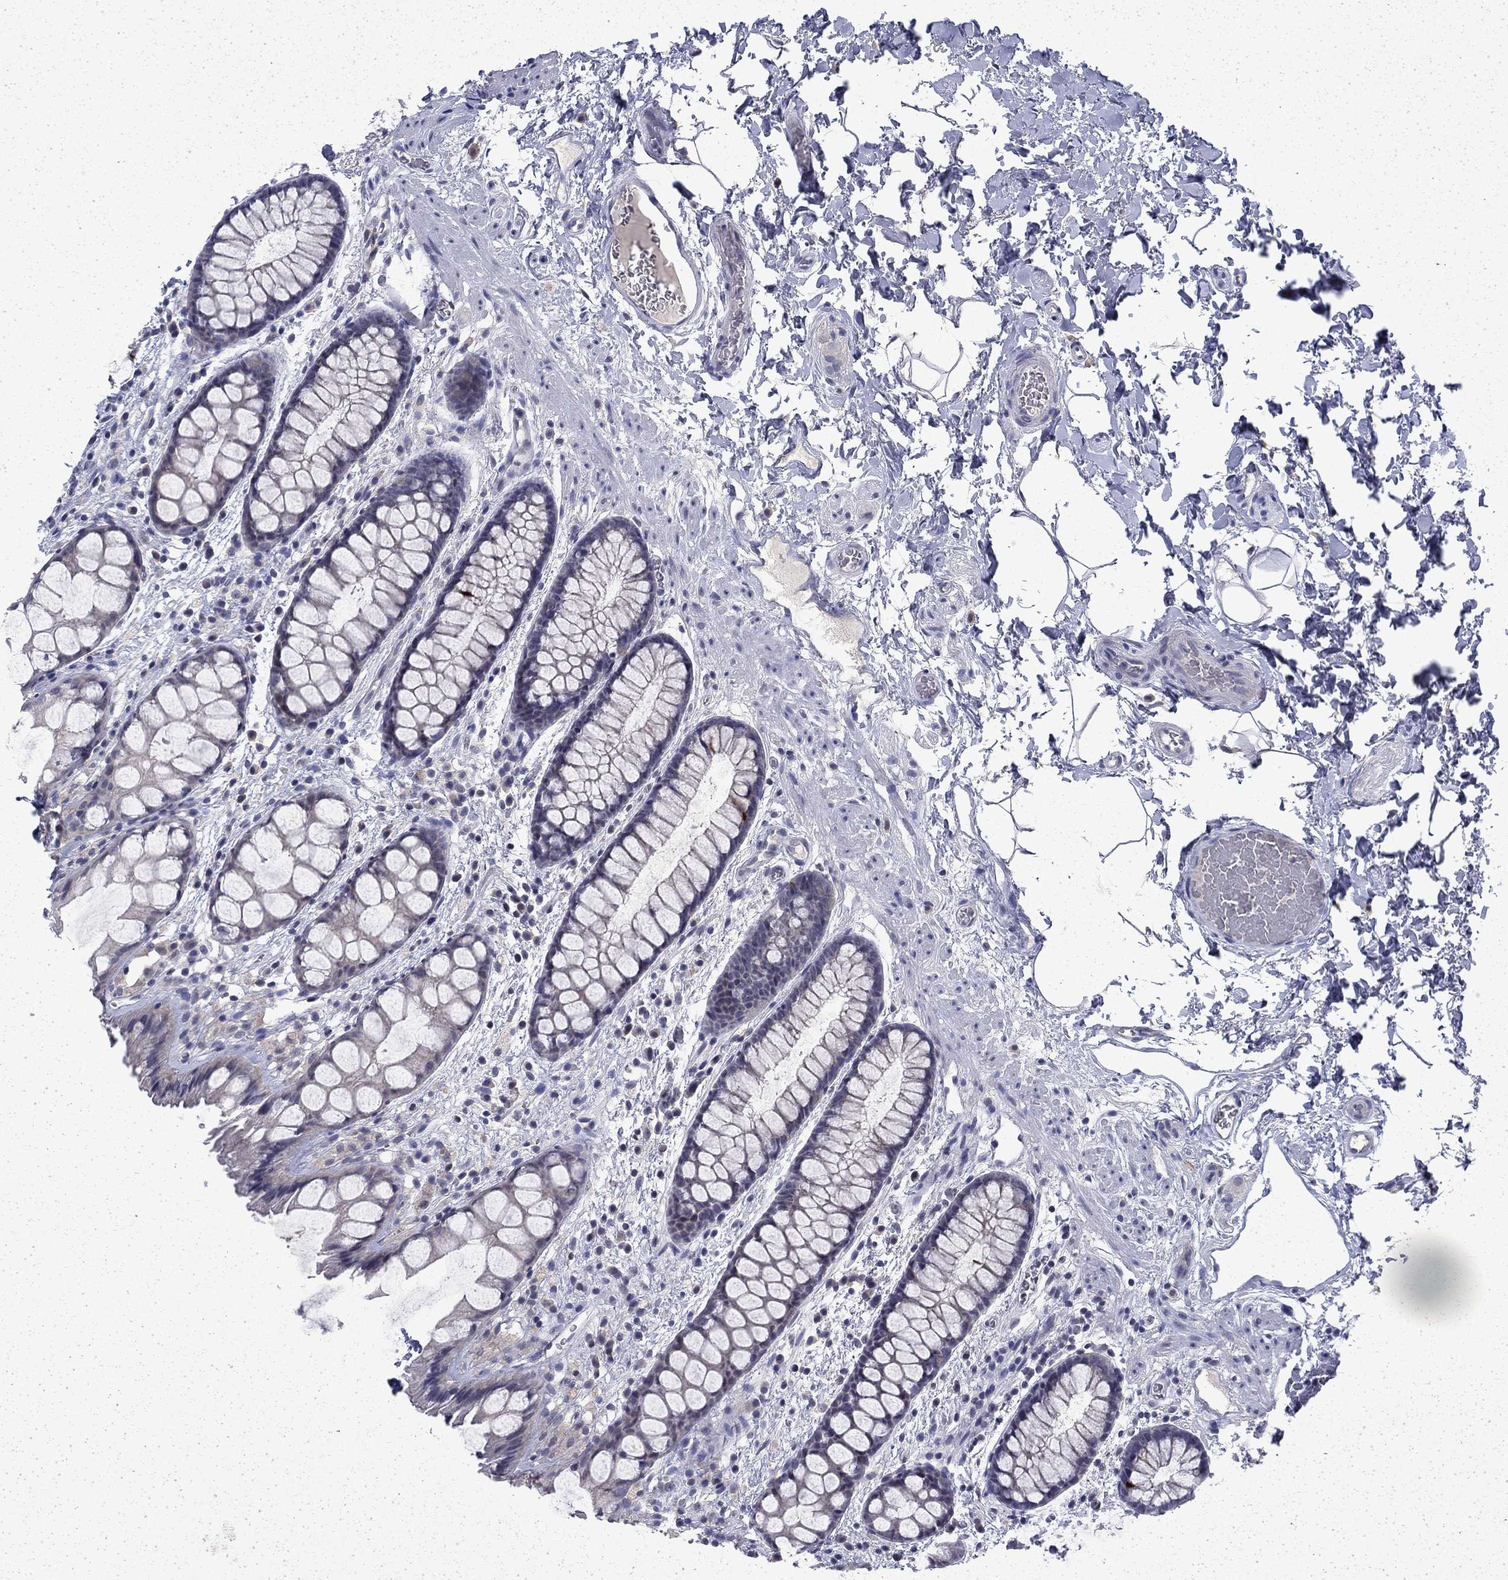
{"staining": {"intensity": "negative", "quantity": "none", "location": "none"}, "tissue": "rectum", "cell_type": "Glandular cells", "image_type": "normal", "snomed": [{"axis": "morphology", "description": "Normal tissue, NOS"}, {"axis": "topography", "description": "Rectum"}], "caption": "Glandular cells show no significant expression in normal rectum. (DAB (3,3'-diaminobenzidine) IHC with hematoxylin counter stain).", "gene": "CHAT", "patient": {"sex": "female", "age": 62}}